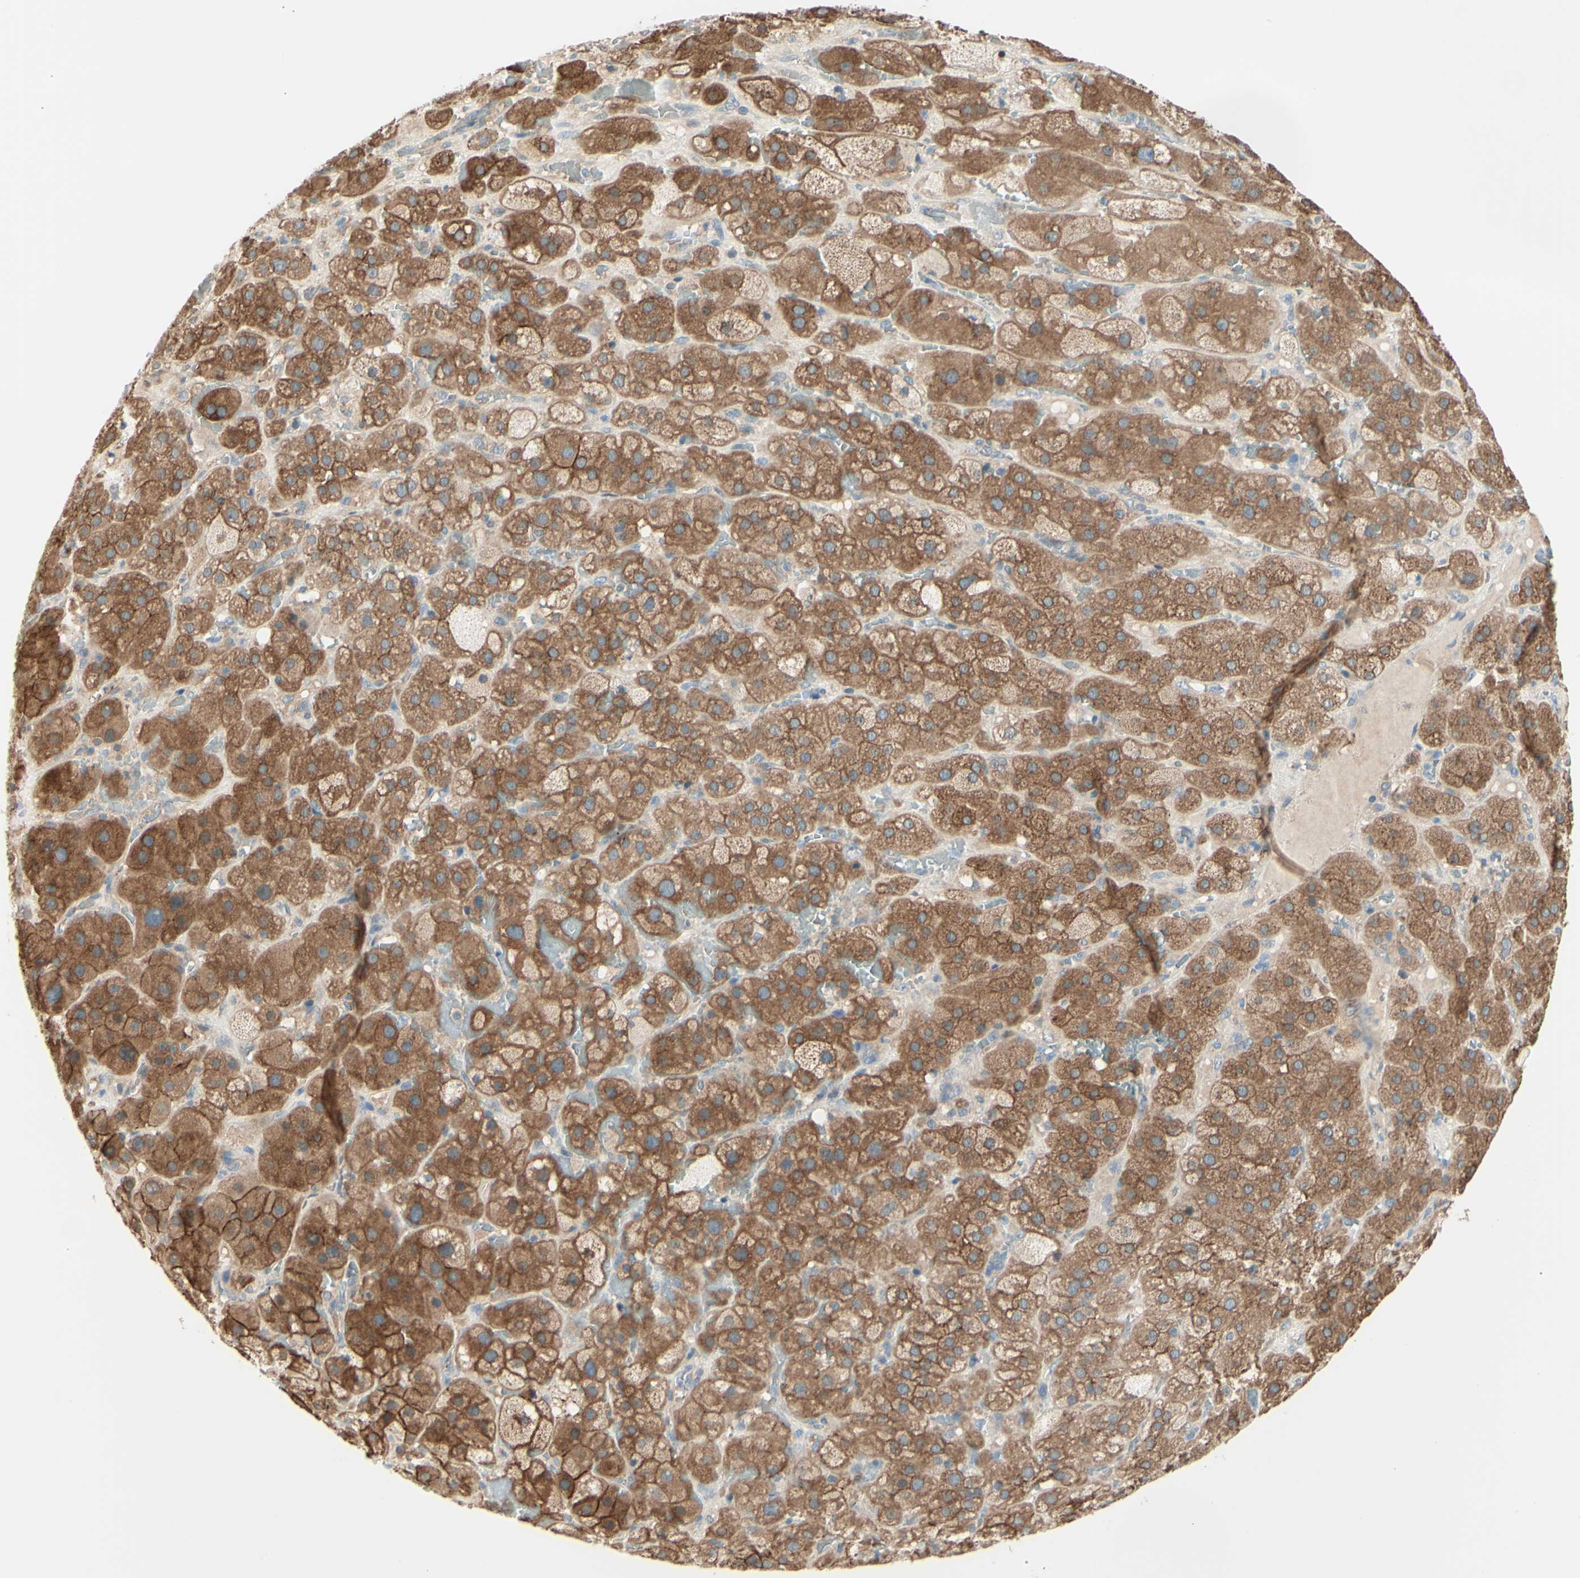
{"staining": {"intensity": "moderate", "quantity": "25%-75%", "location": "cytoplasmic/membranous"}, "tissue": "adrenal gland", "cell_type": "Glandular cells", "image_type": "normal", "snomed": [{"axis": "morphology", "description": "Normal tissue, NOS"}, {"axis": "topography", "description": "Adrenal gland"}], "caption": "Adrenal gland stained with IHC reveals moderate cytoplasmic/membranous positivity in approximately 25%-75% of glandular cells.", "gene": "MTM1", "patient": {"sex": "female", "age": 47}}